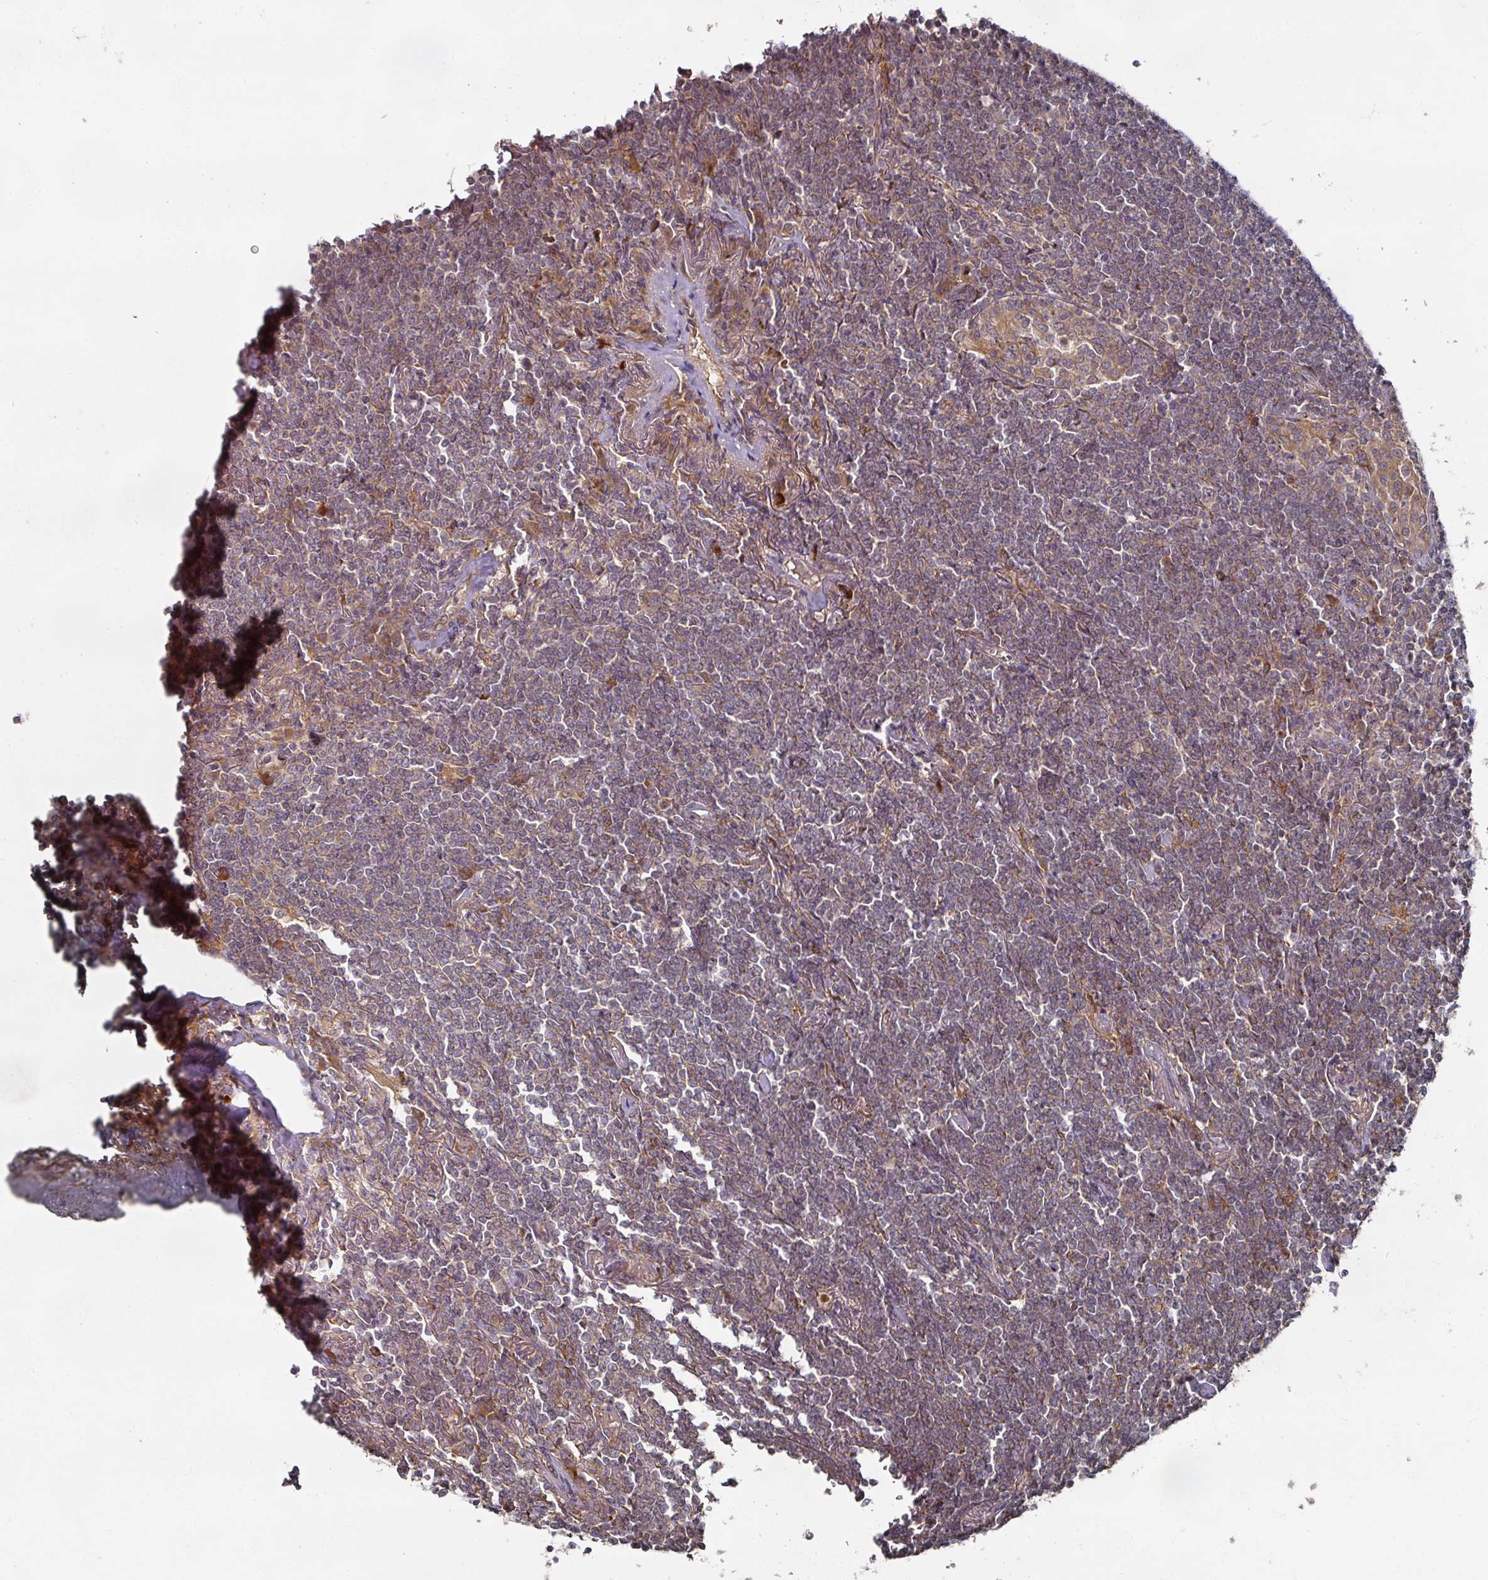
{"staining": {"intensity": "weak", "quantity": "<25%", "location": "cytoplasmic/membranous"}, "tissue": "lymphoma", "cell_type": "Tumor cells", "image_type": "cancer", "snomed": [{"axis": "morphology", "description": "Malignant lymphoma, non-Hodgkin's type, Low grade"}, {"axis": "topography", "description": "Lung"}], "caption": "Tumor cells are negative for protein expression in human lymphoma.", "gene": "CEP95", "patient": {"sex": "female", "age": 71}}